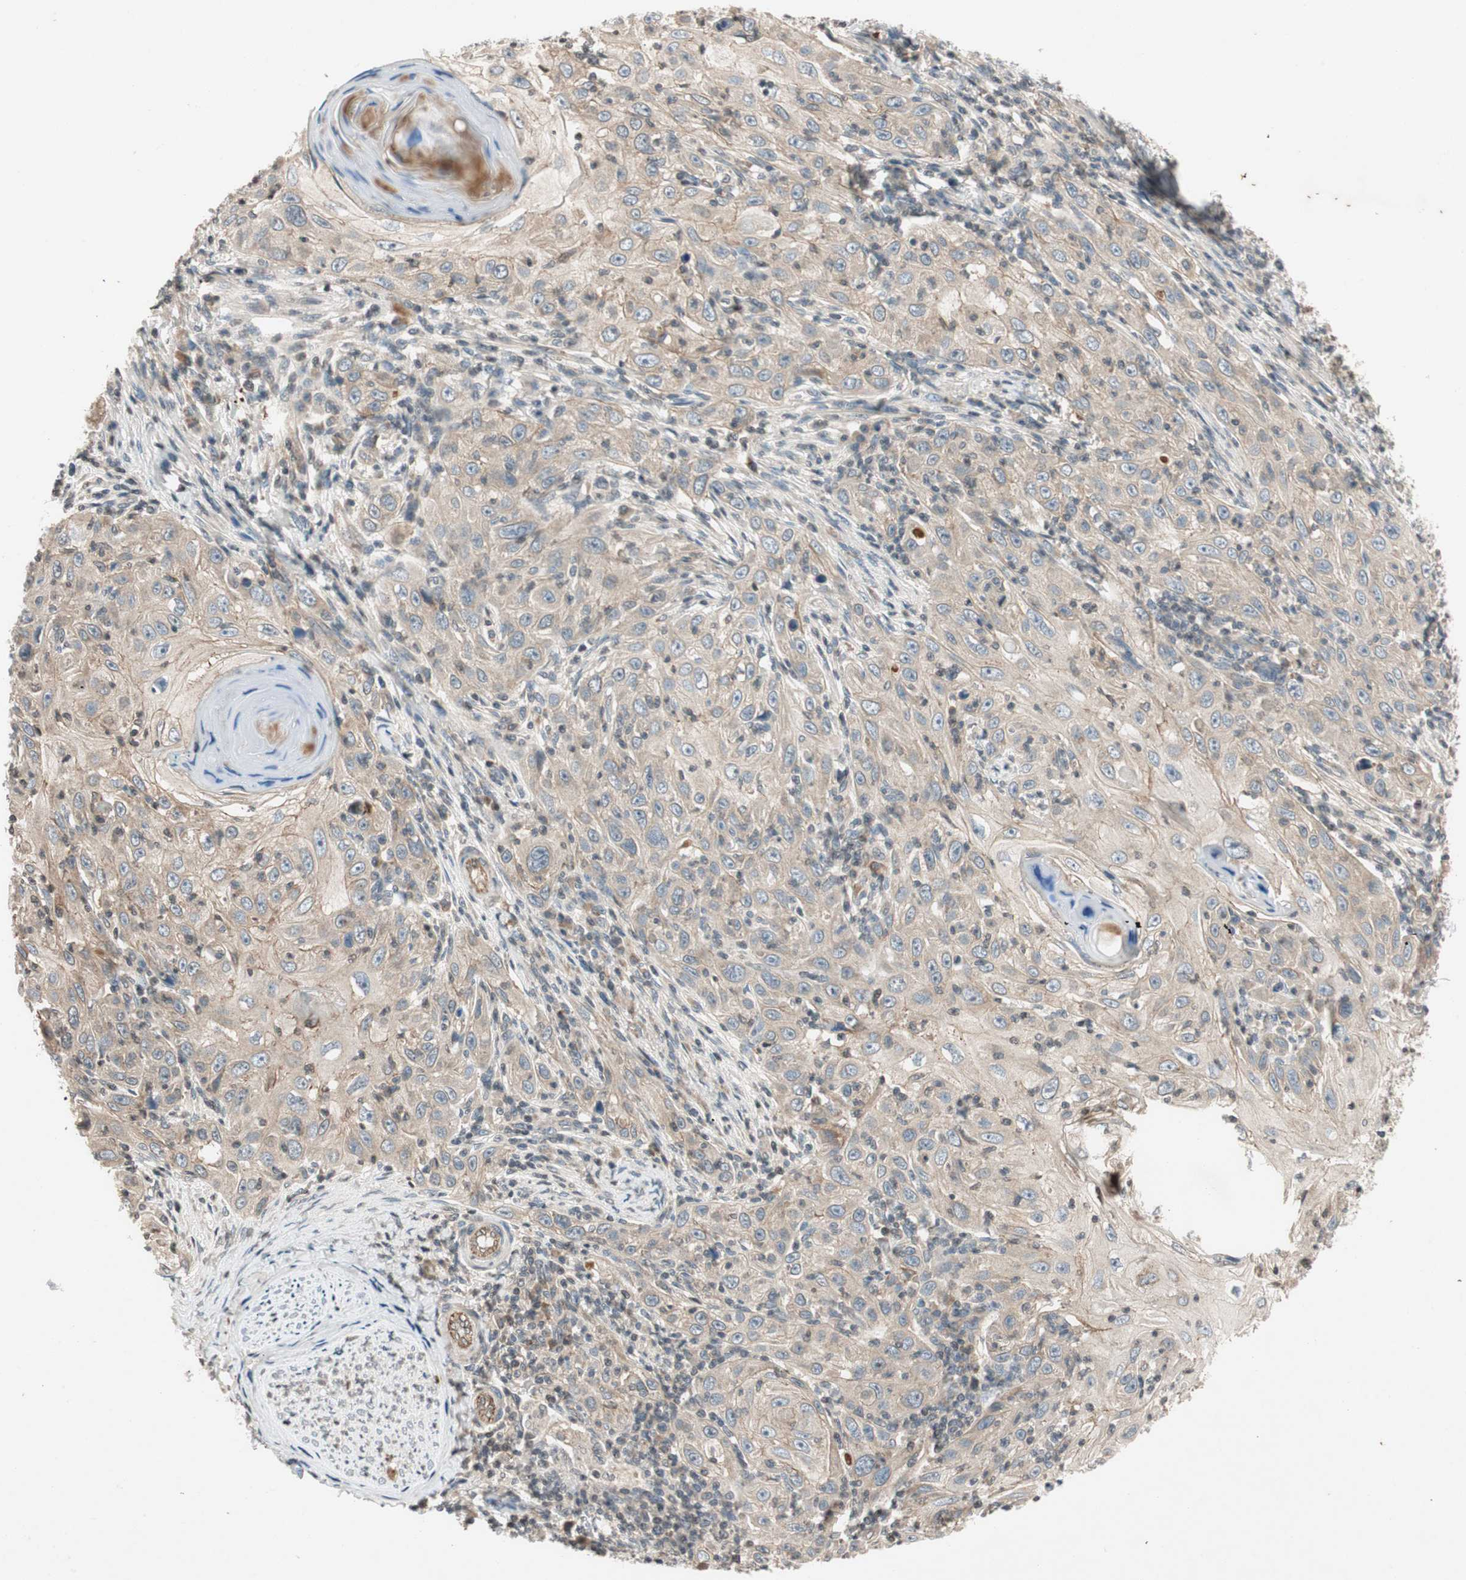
{"staining": {"intensity": "weak", "quantity": ">75%", "location": "cytoplasmic/membranous"}, "tissue": "skin cancer", "cell_type": "Tumor cells", "image_type": "cancer", "snomed": [{"axis": "morphology", "description": "Squamous cell carcinoma, NOS"}, {"axis": "topography", "description": "Skin"}], "caption": "Protein positivity by immunohistochemistry (IHC) demonstrates weak cytoplasmic/membranous positivity in approximately >75% of tumor cells in skin cancer.", "gene": "GCLM", "patient": {"sex": "female", "age": 88}}